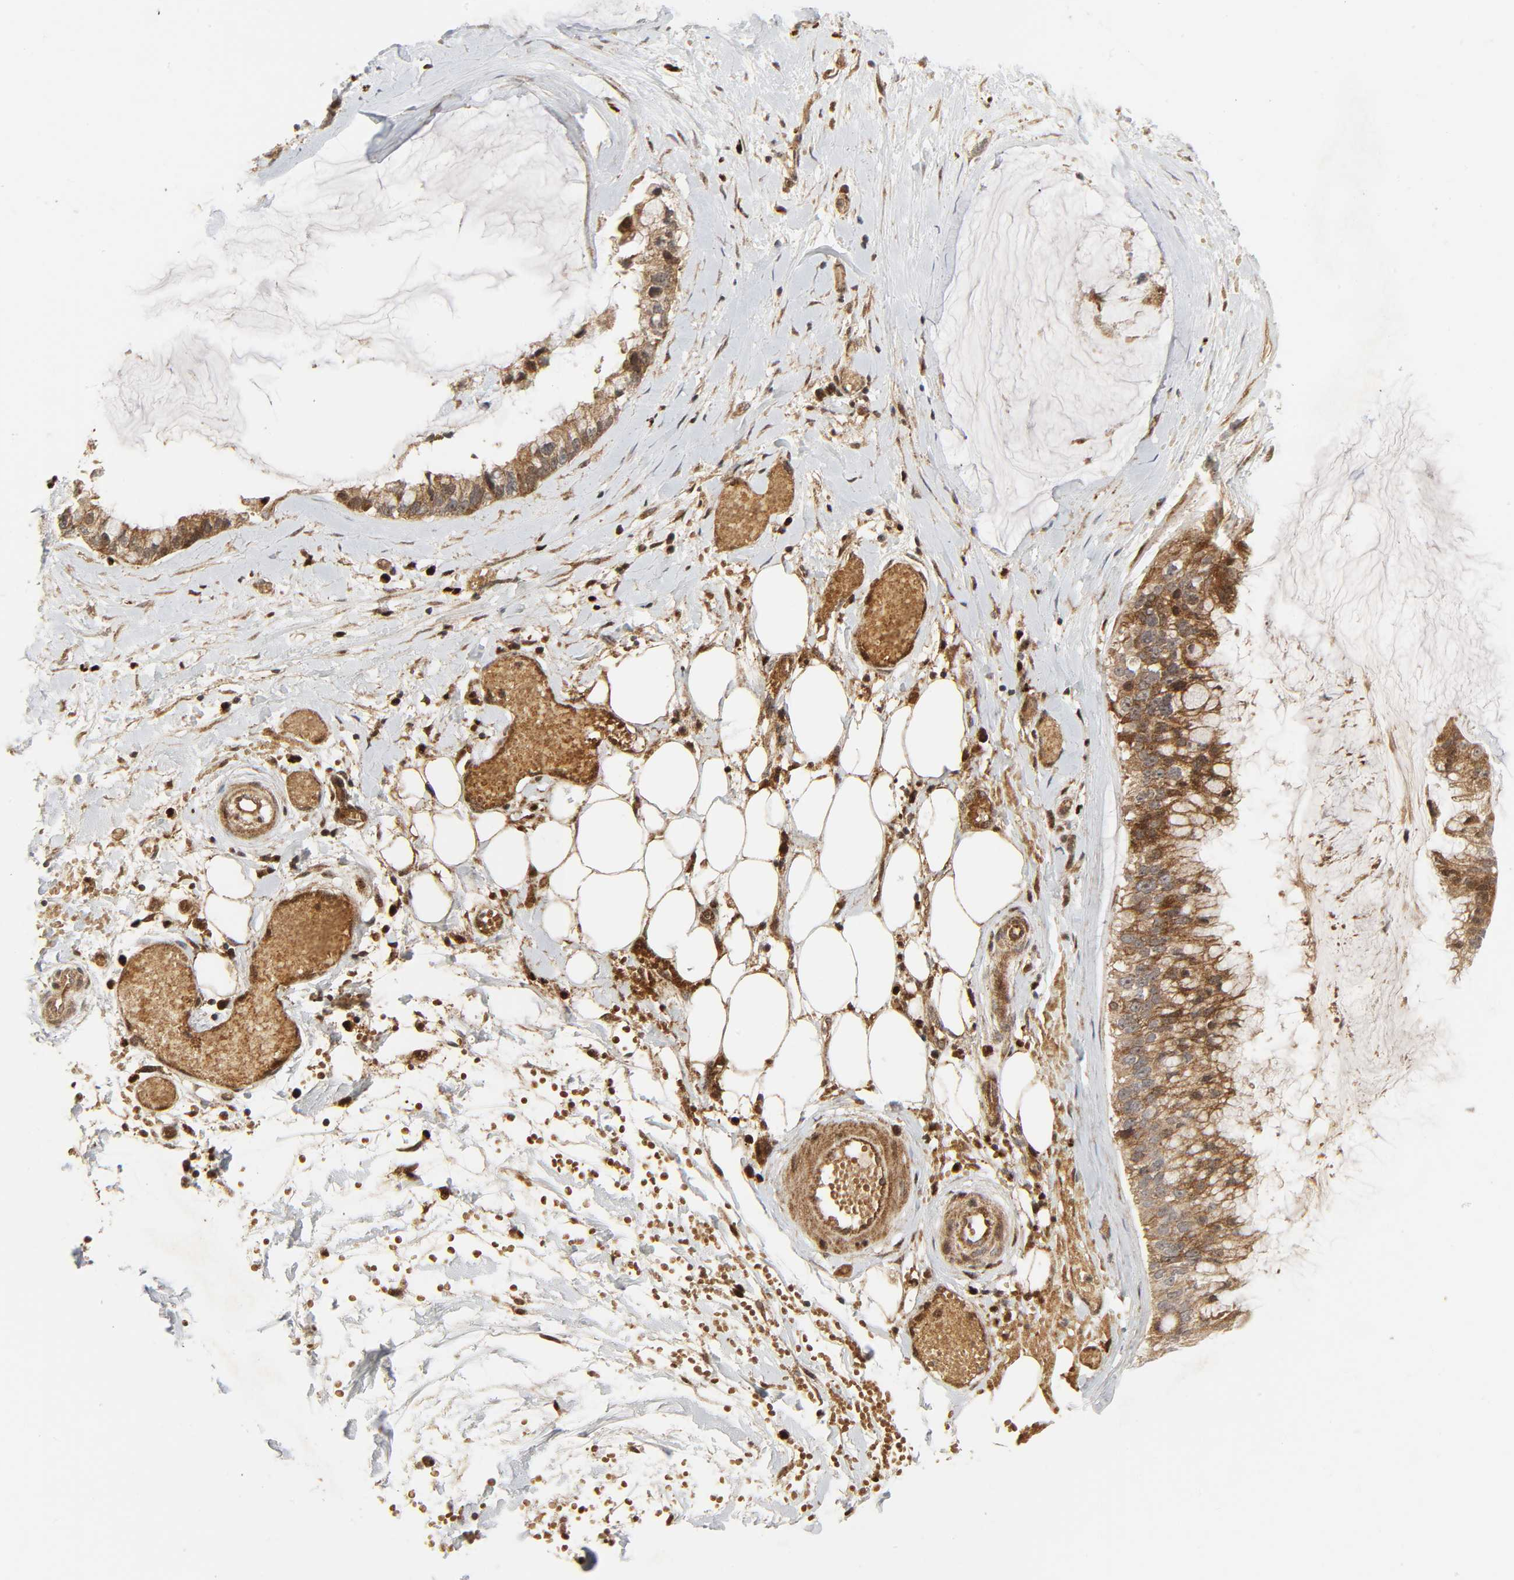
{"staining": {"intensity": "strong", "quantity": ">75%", "location": "cytoplasmic/membranous"}, "tissue": "ovarian cancer", "cell_type": "Tumor cells", "image_type": "cancer", "snomed": [{"axis": "morphology", "description": "Cystadenocarcinoma, mucinous, NOS"}, {"axis": "topography", "description": "Ovary"}], "caption": "Brown immunohistochemical staining in human ovarian mucinous cystadenocarcinoma exhibits strong cytoplasmic/membranous staining in approximately >75% of tumor cells.", "gene": "CHUK", "patient": {"sex": "female", "age": 39}}